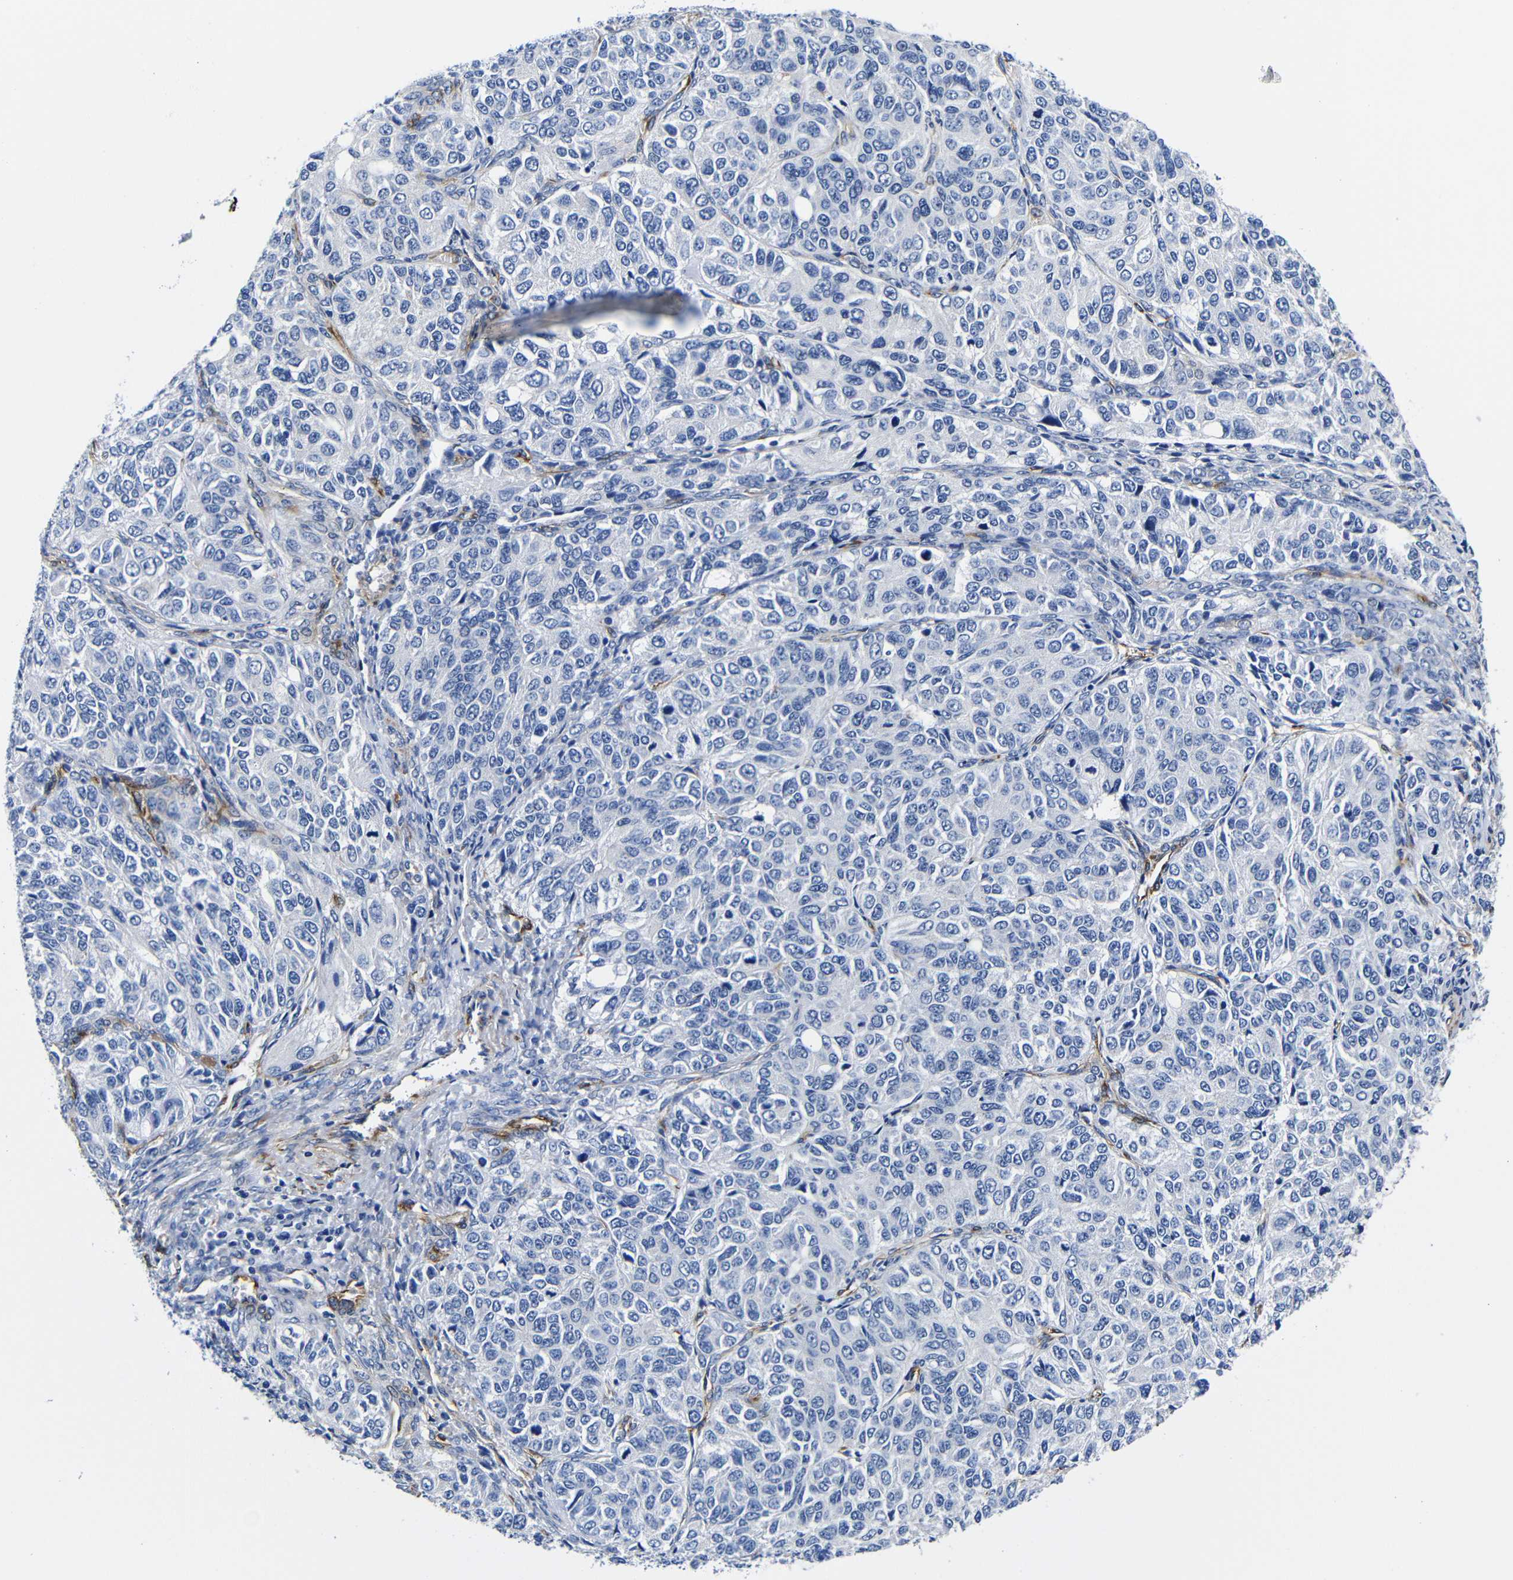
{"staining": {"intensity": "negative", "quantity": "none", "location": "none"}, "tissue": "ovarian cancer", "cell_type": "Tumor cells", "image_type": "cancer", "snomed": [{"axis": "morphology", "description": "Carcinoma, endometroid"}, {"axis": "topography", "description": "Ovary"}], "caption": "Image shows no significant protein expression in tumor cells of ovarian endometroid carcinoma.", "gene": "LRIG1", "patient": {"sex": "female", "age": 51}}